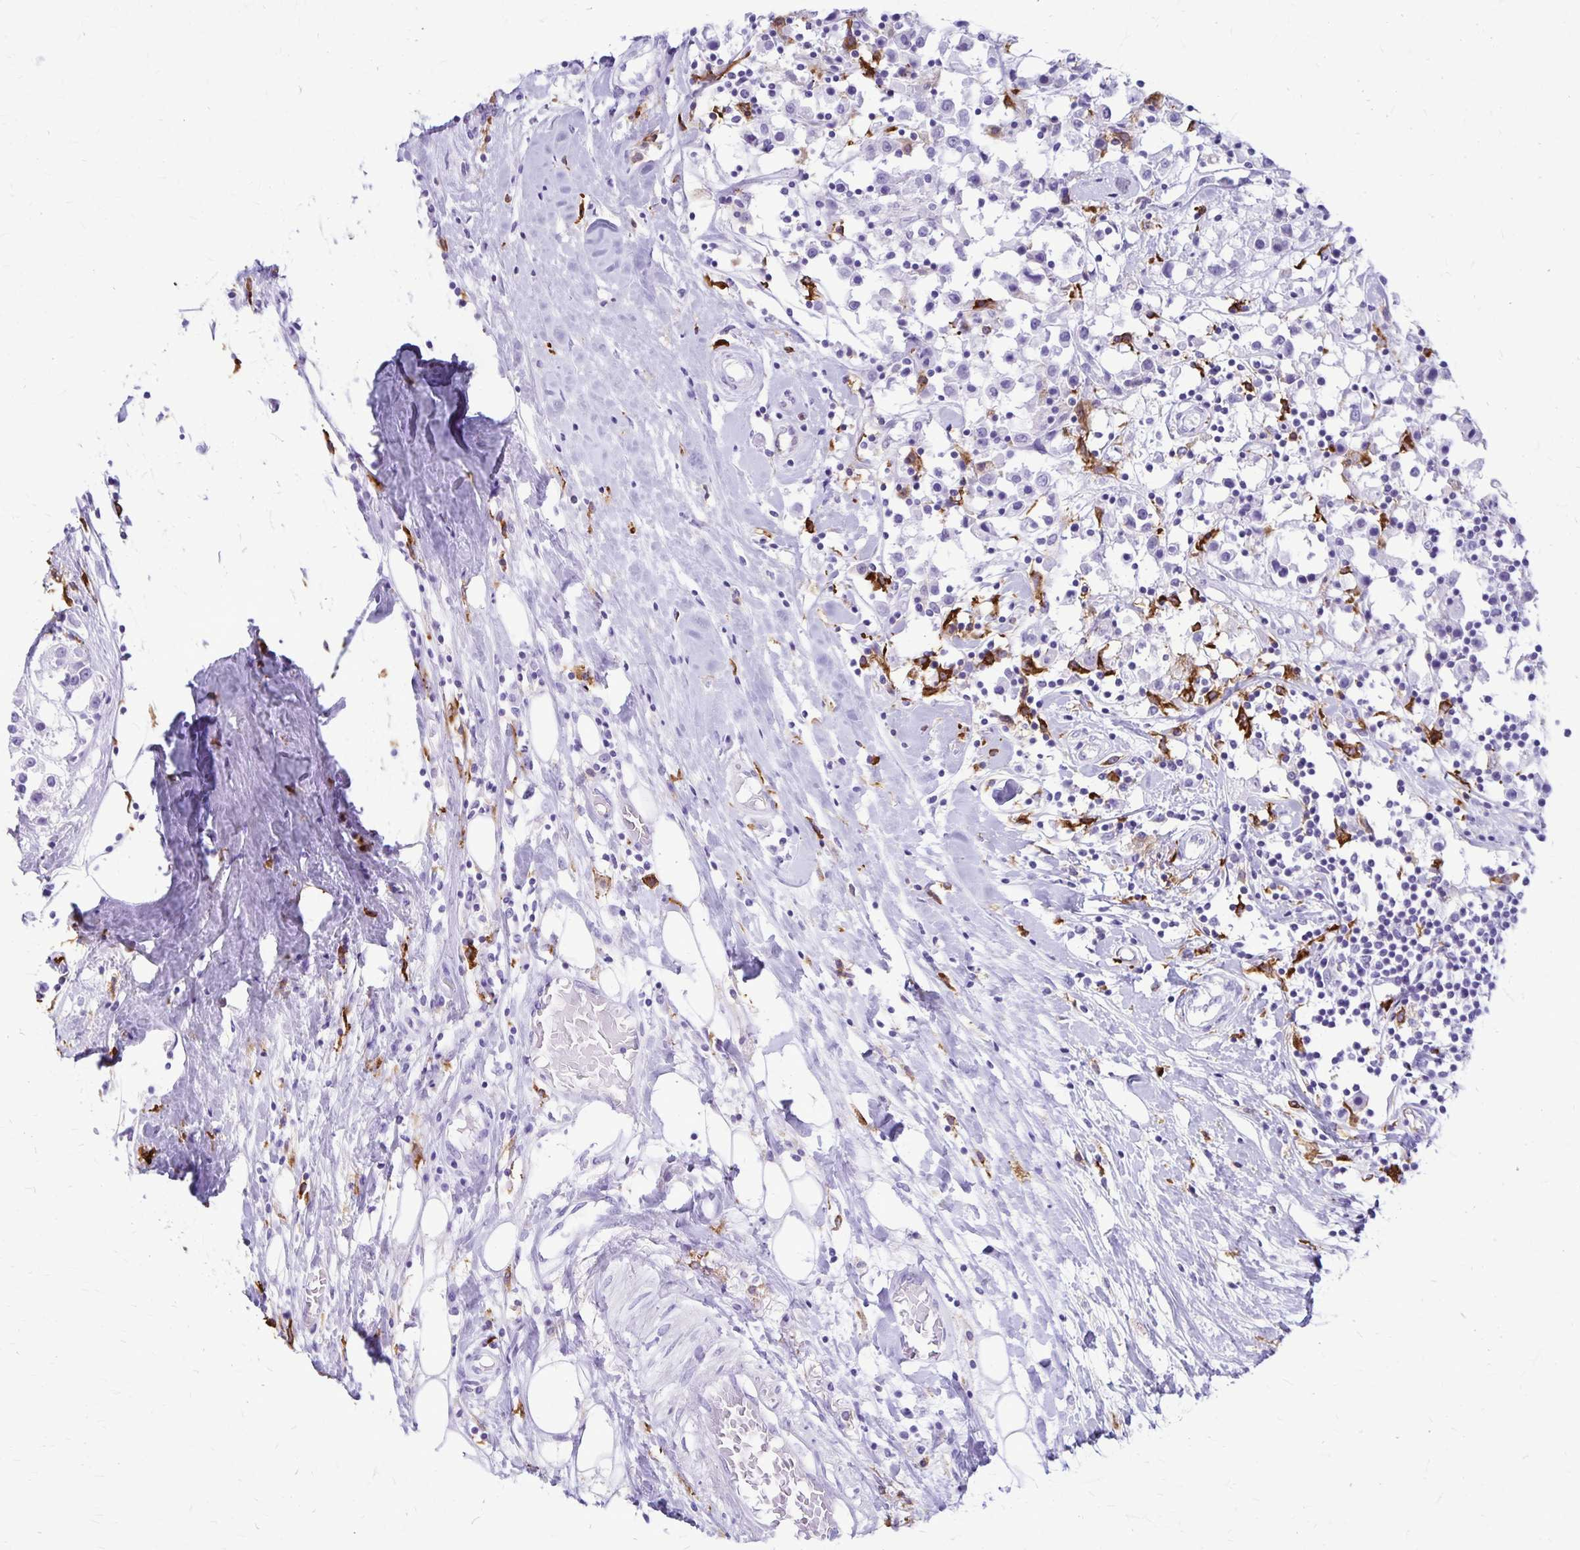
{"staining": {"intensity": "negative", "quantity": "none", "location": "none"}, "tissue": "breast cancer", "cell_type": "Tumor cells", "image_type": "cancer", "snomed": [{"axis": "morphology", "description": "Duct carcinoma"}, {"axis": "topography", "description": "Breast"}], "caption": "There is no significant staining in tumor cells of breast cancer.", "gene": "RTN1", "patient": {"sex": "female", "age": 61}}